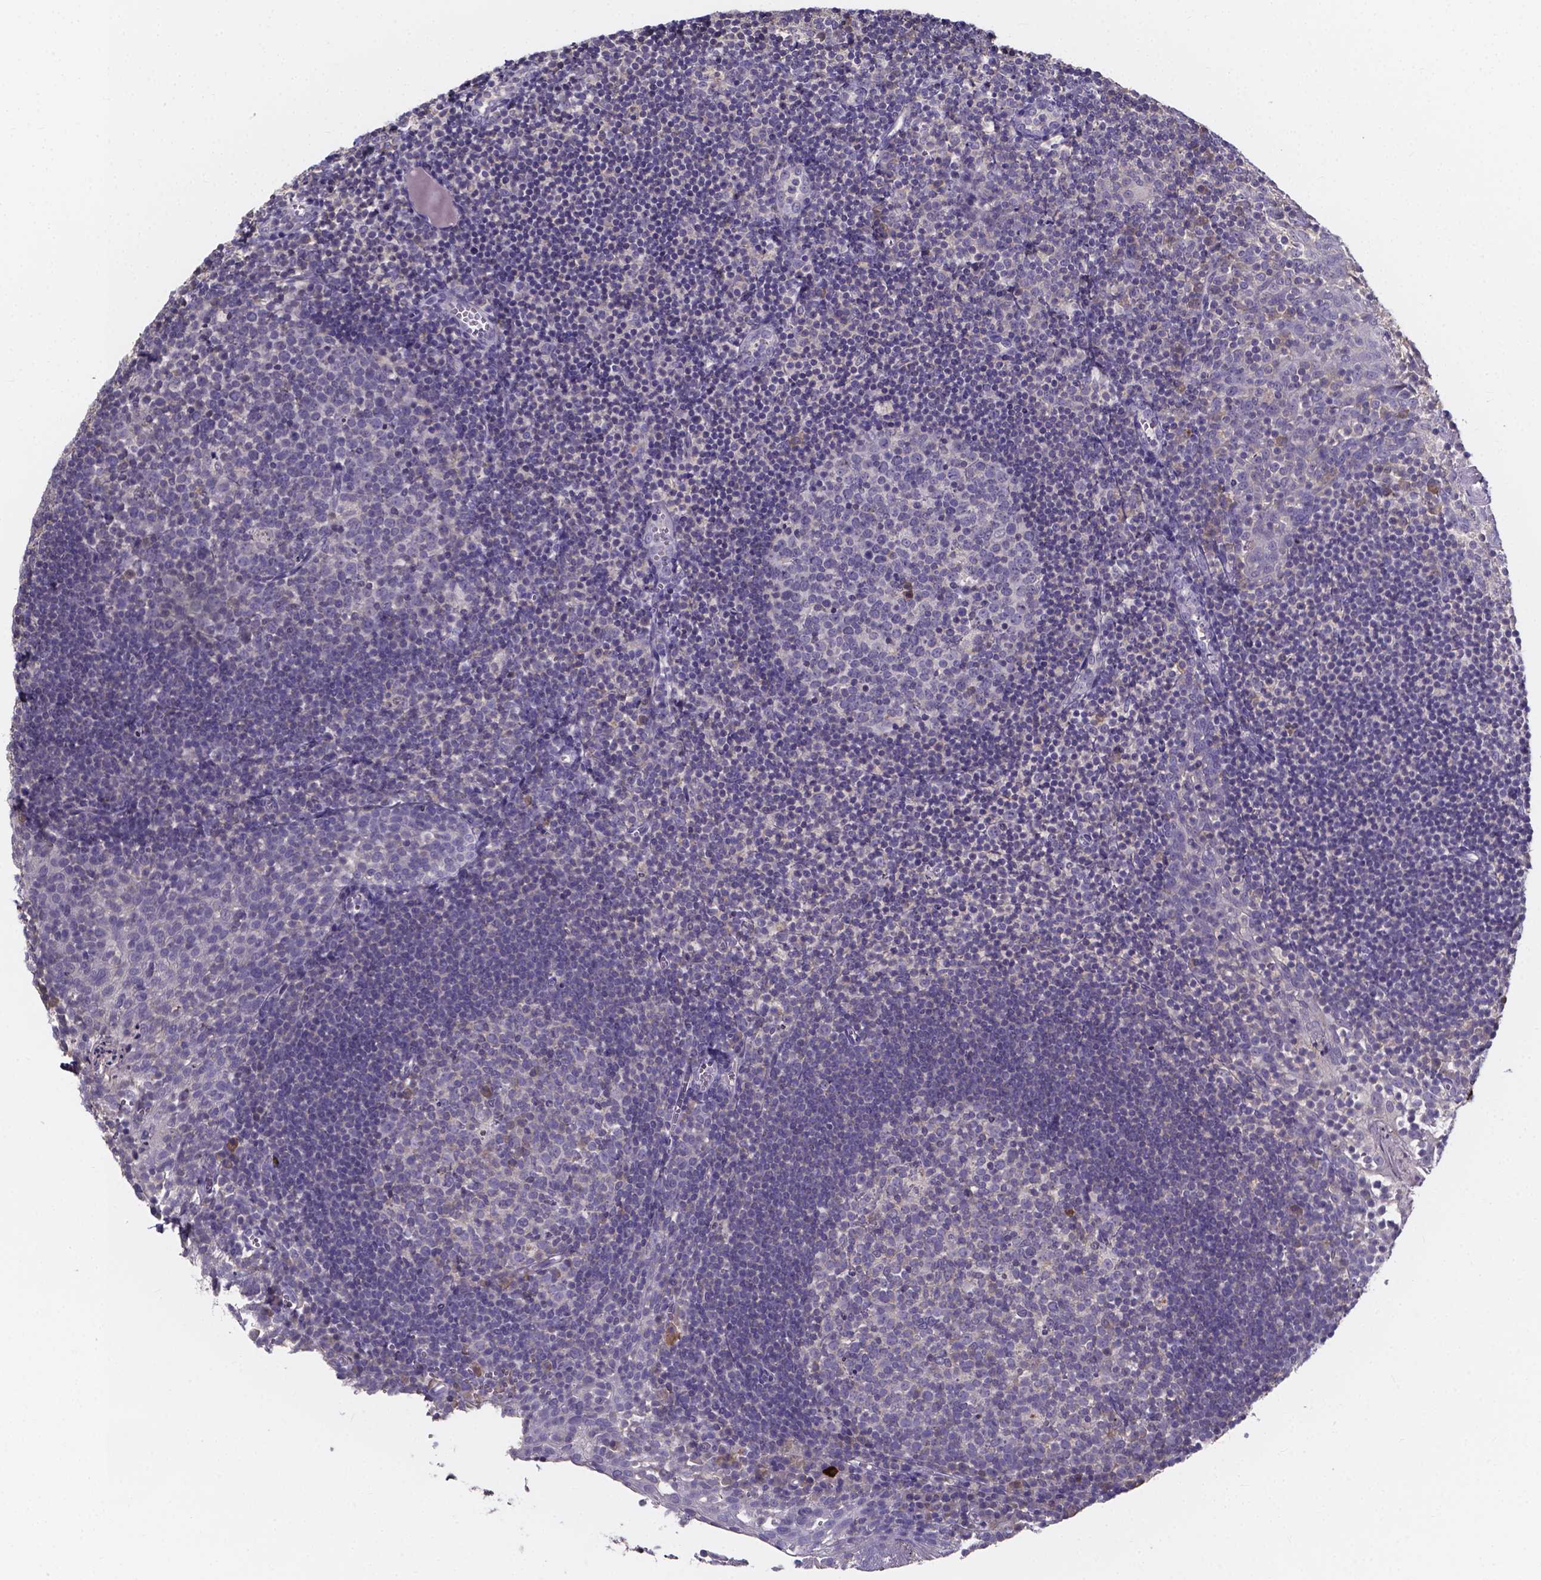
{"staining": {"intensity": "negative", "quantity": "none", "location": "none"}, "tissue": "lymph node", "cell_type": "Germinal center cells", "image_type": "normal", "snomed": [{"axis": "morphology", "description": "Normal tissue, NOS"}, {"axis": "topography", "description": "Lymph node"}], "caption": "High power microscopy micrograph of an immunohistochemistry histopathology image of normal lymph node, revealing no significant staining in germinal center cells.", "gene": "SPOCD1", "patient": {"sex": "female", "age": 21}}